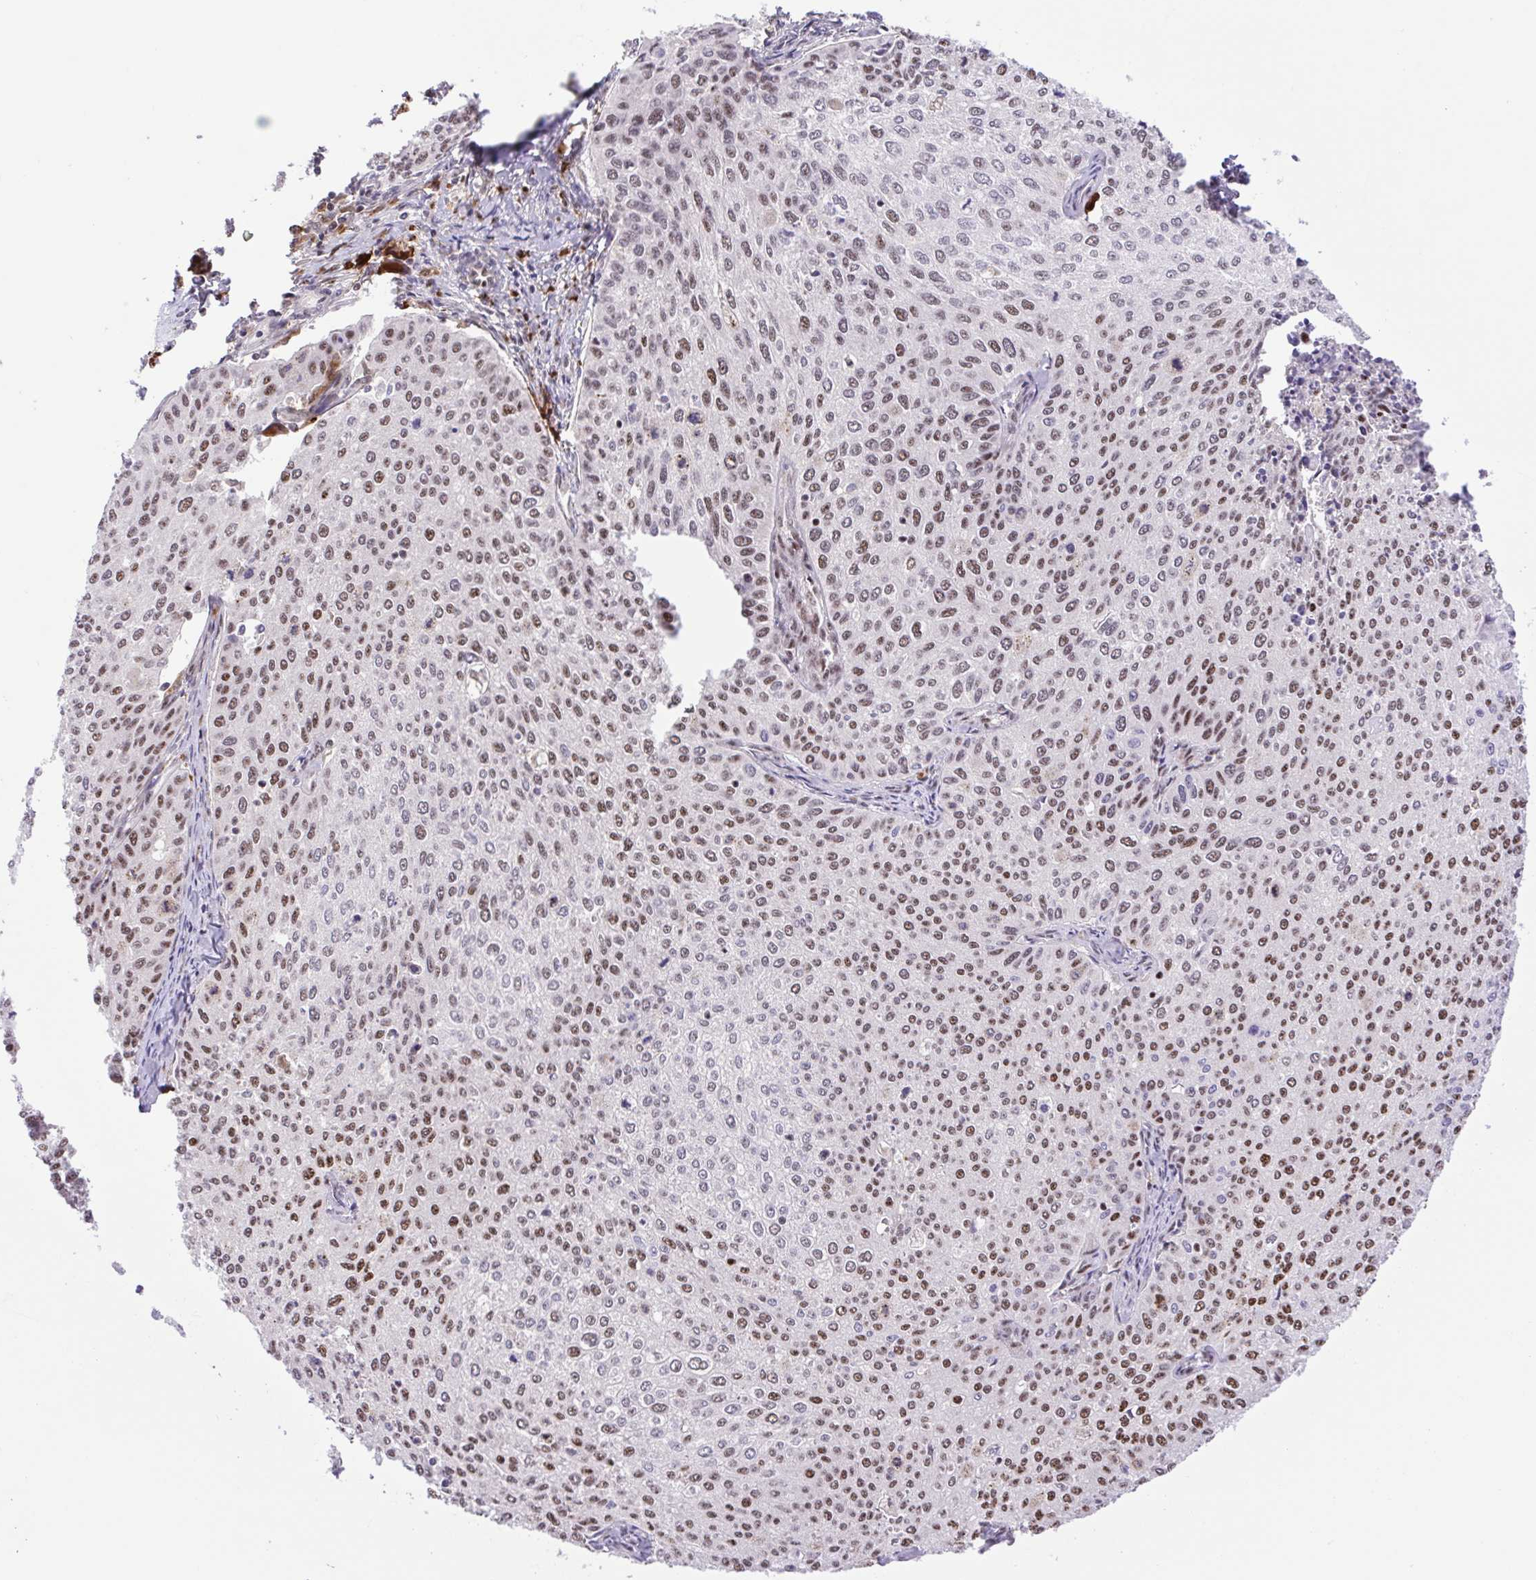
{"staining": {"intensity": "moderate", "quantity": ">75%", "location": "nuclear"}, "tissue": "cervical cancer", "cell_type": "Tumor cells", "image_type": "cancer", "snomed": [{"axis": "morphology", "description": "Squamous cell carcinoma, NOS"}, {"axis": "topography", "description": "Cervix"}], "caption": "Protein staining of squamous cell carcinoma (cervical) tissue exhibits moderate nuclear expression in about >75% of tumor cells.", "gene": "ERG", "patient": {"sex": "female", "age": 38}}